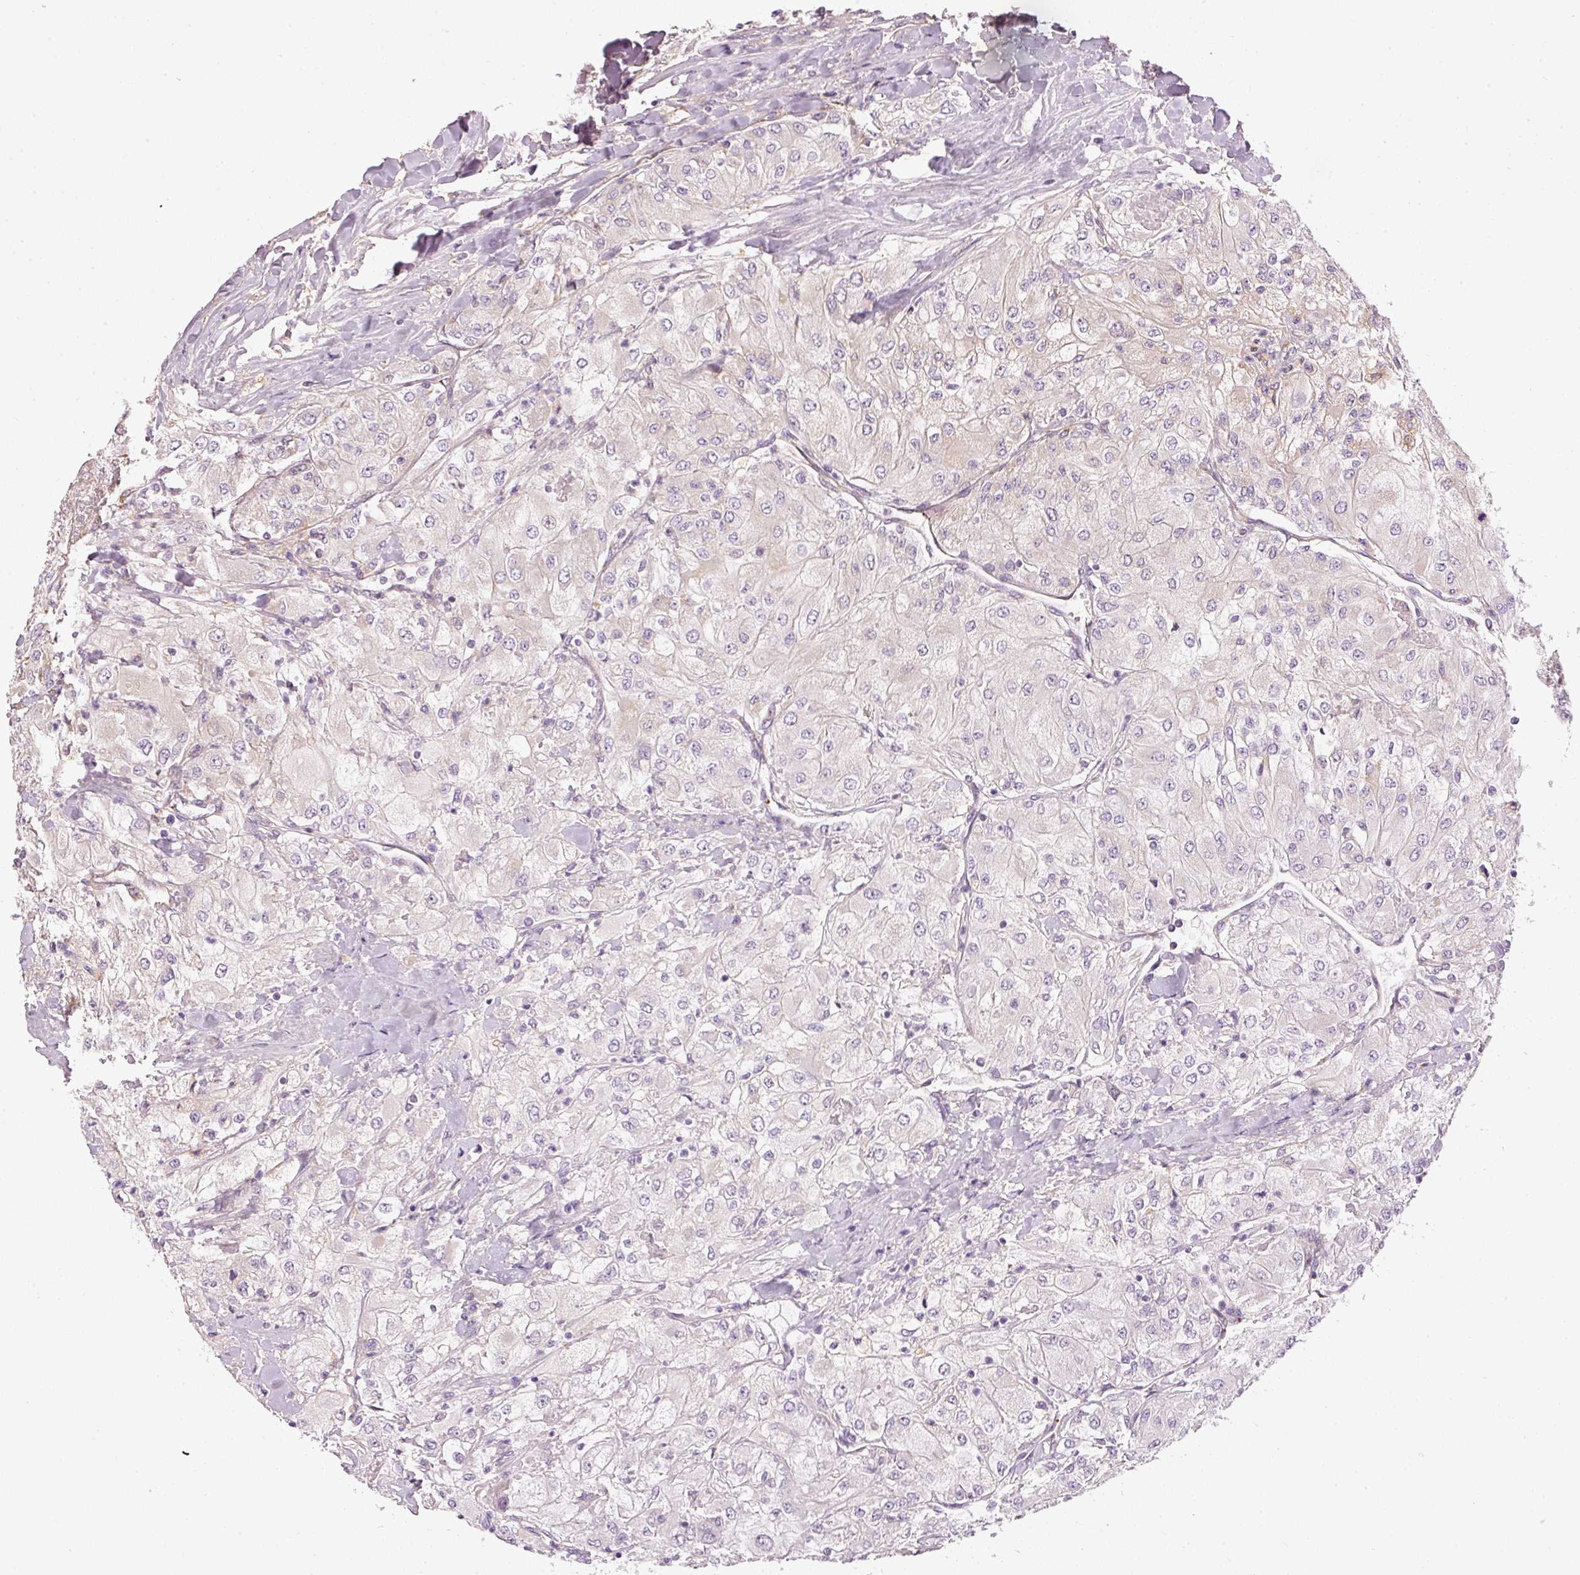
{"staining": {"intensity": "negative", "quantity": "none", "location": "none"}, "tissue": "renal cancer", "cell_type": "Tumor cells", "image_type": "cancer", "snomed": [{"axis": "morphology", "description": "Adenocarcinoma, NOS"}, {"axis": "topography", "description": "Kidney"}], "caption": "This is an IHC photomicrograph of human renal adenocarcinoma. There is no positivity in tumor cells.", "gene": "MTHFD1L", "patient": {"sex": "male", "age": 80}}